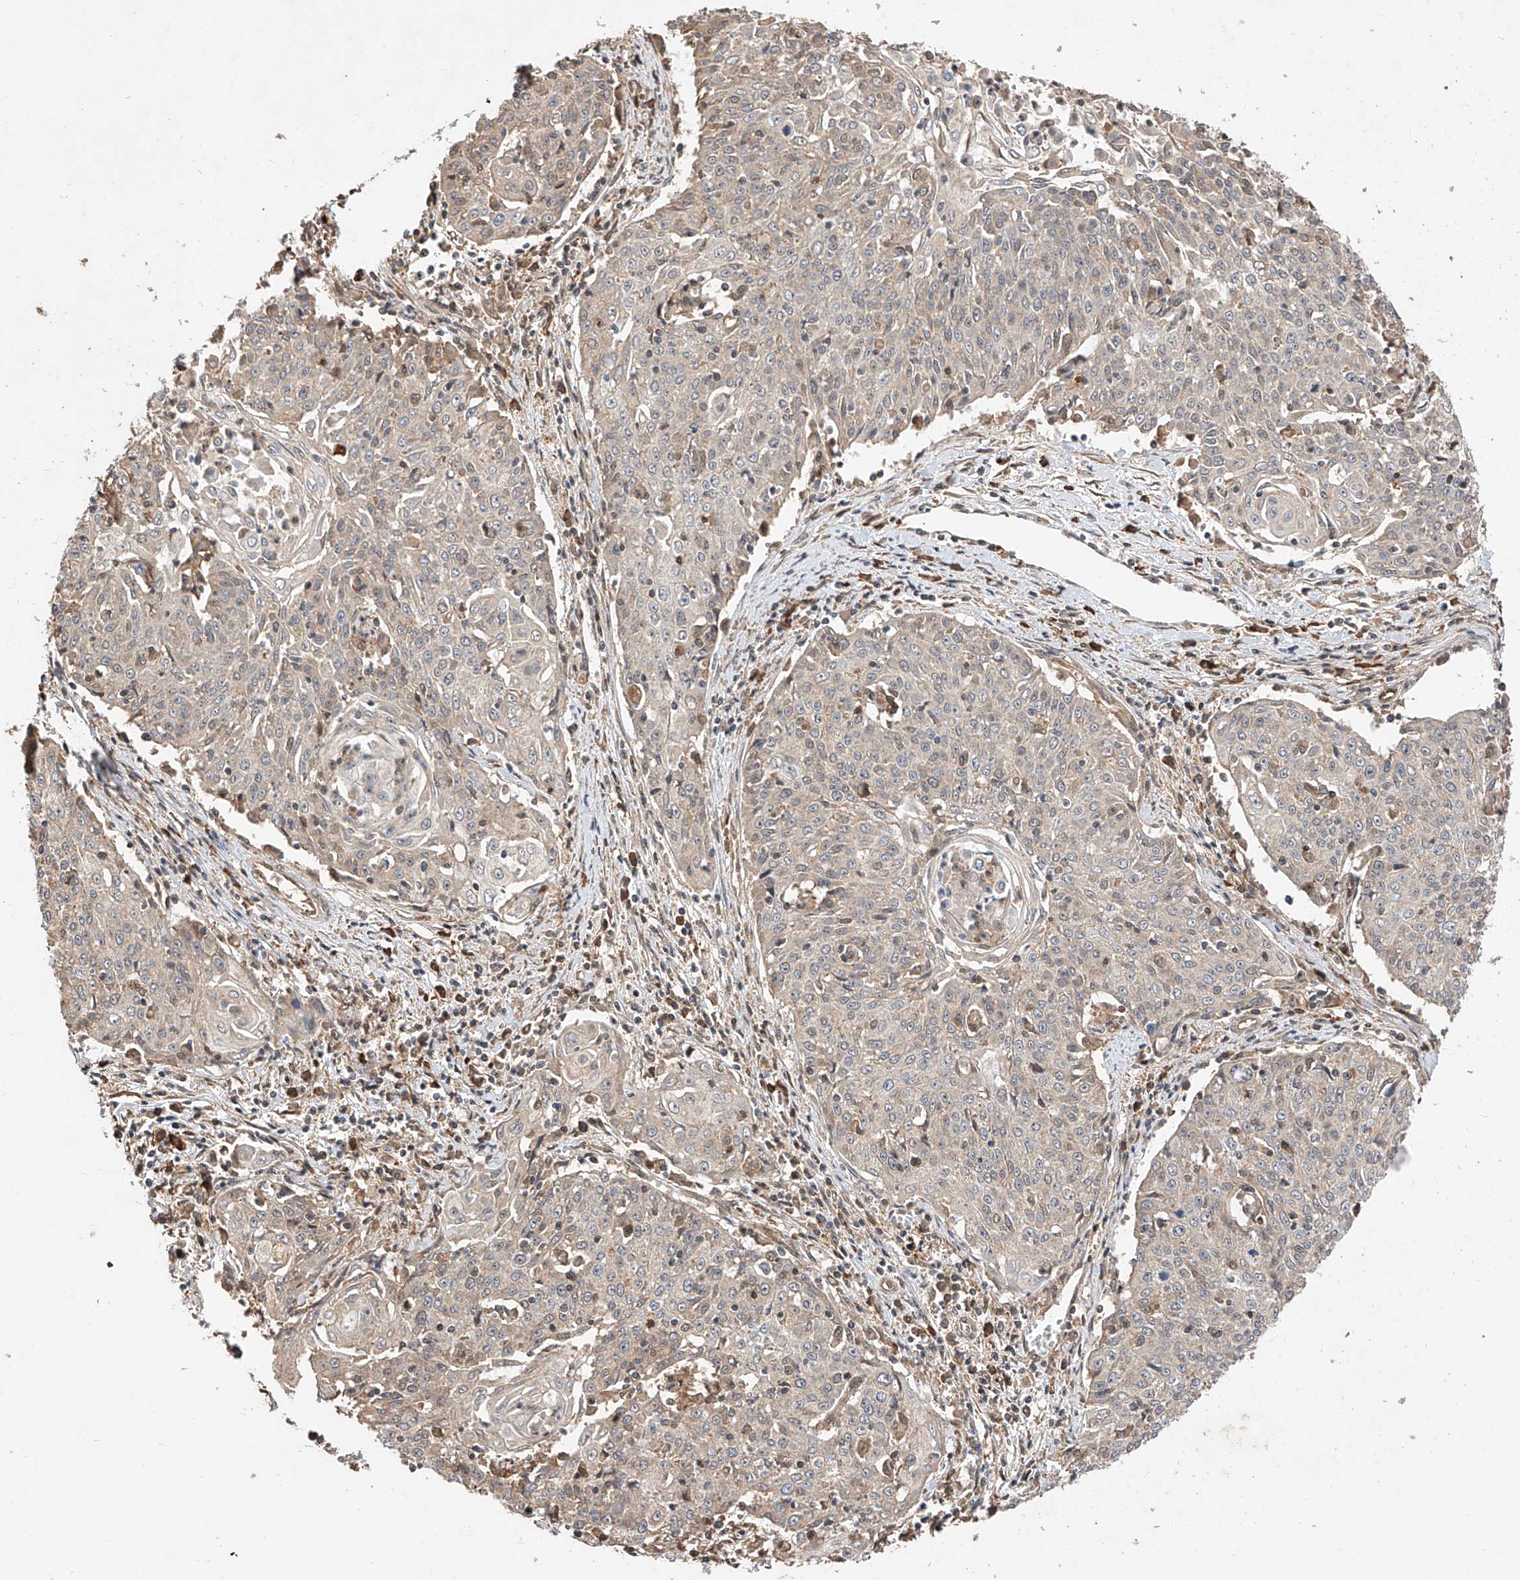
{"staining": {"intensity": "weak", "quantity": "25%-75%", "location": "cytoplasmic/membranous"}, "tissue": "cervical cancer", "cell_type": "Tumor cells", "image_type": "cancer", "snomed": [{"axis": "morphology", "description": "Squamous cell carcinoma, NOS"}, {"axis": "topography", "description": "Cervix"}], "caption": "A low amount of weak cytoplasmic/membranous positivity is identified in about 25%-75% of tumor cells in cervical cancer tissue. (DAB (3,3'-diaminobenzidine) IHC with brightfield microscopy, high magnification).", "gene": "RILPL2", "patient": {"sex": "female", "age": 48}}